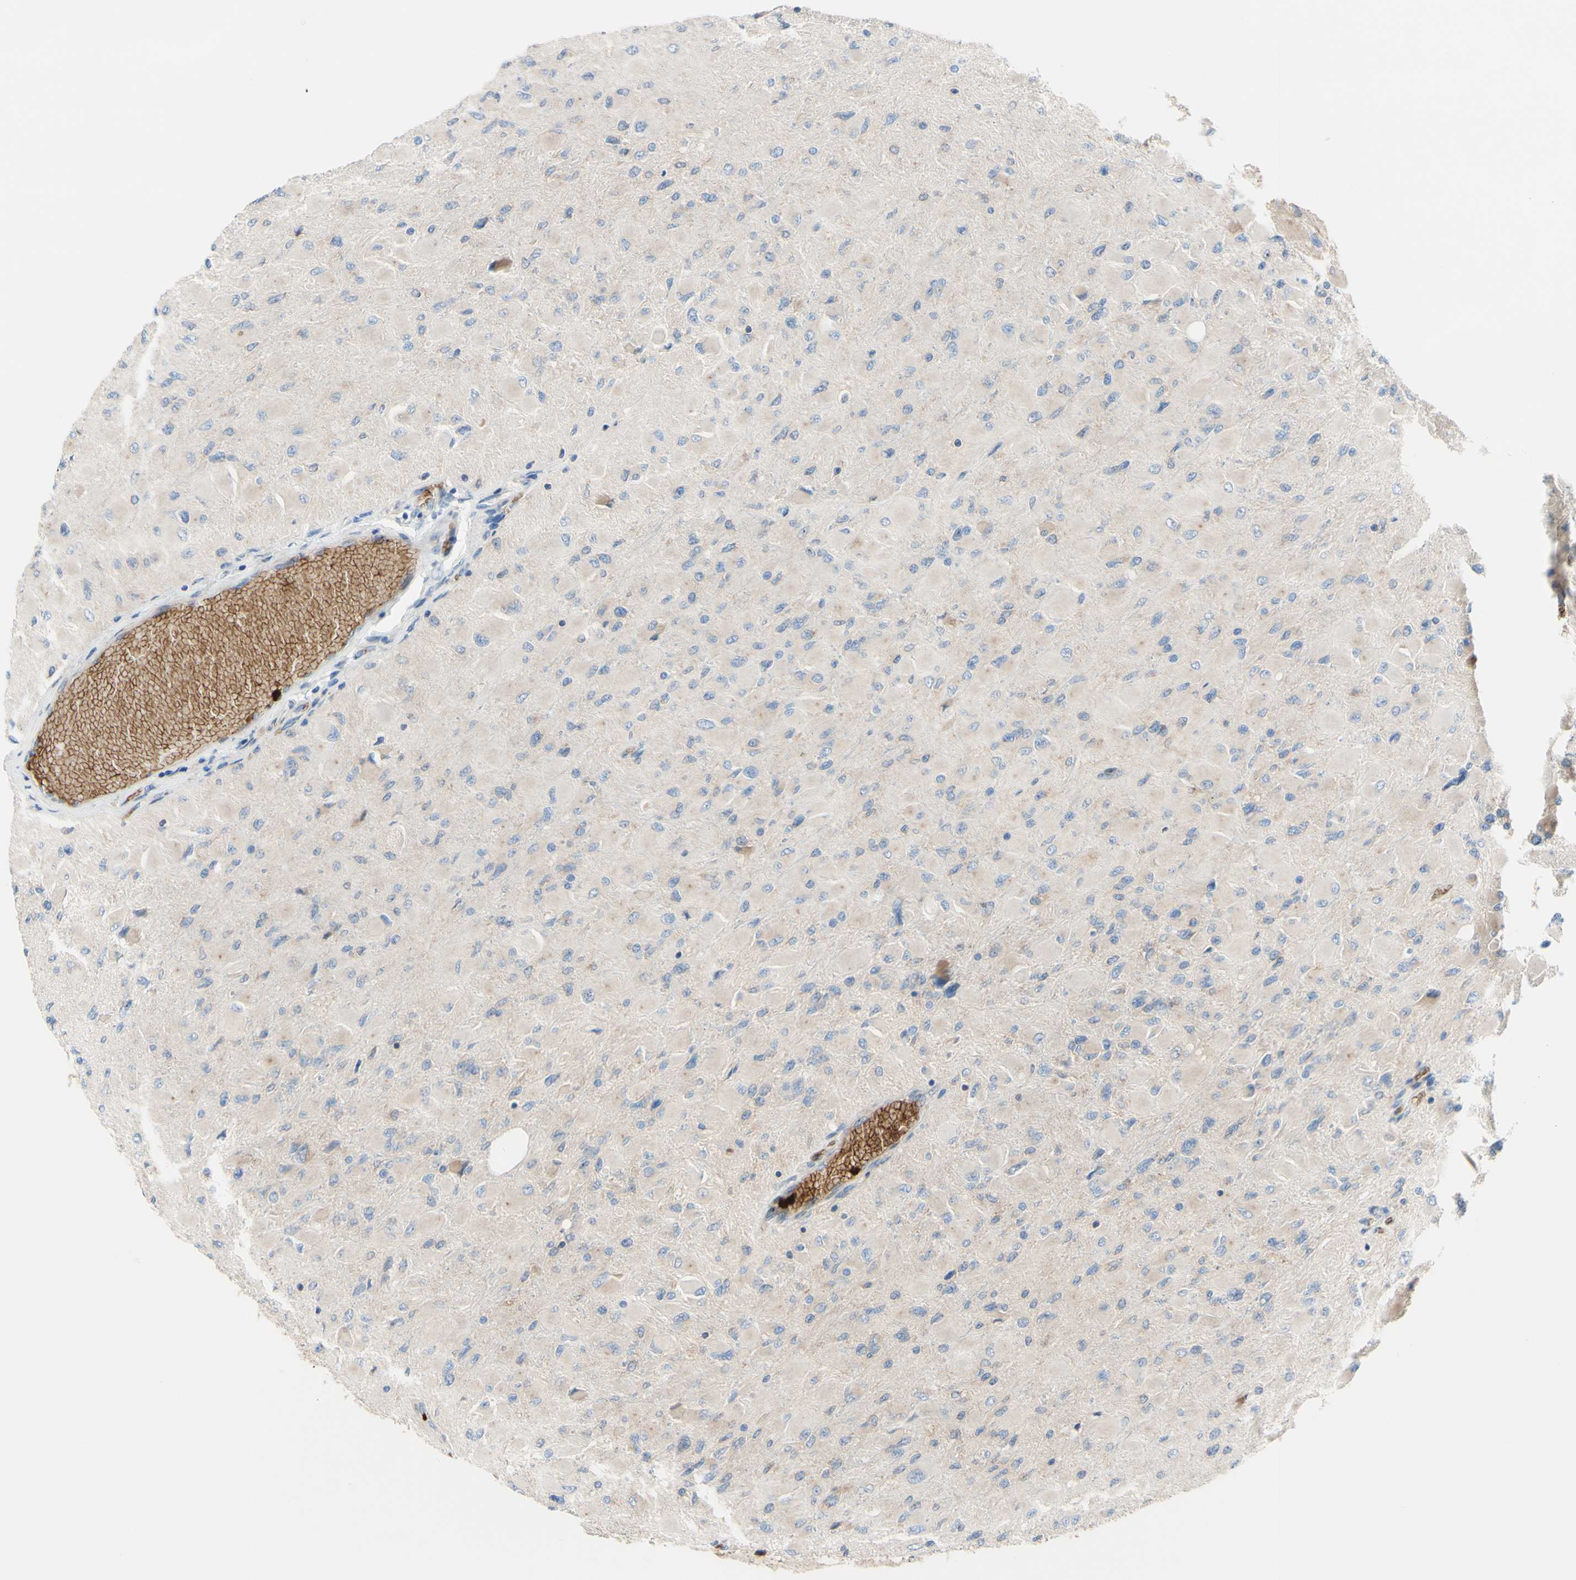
{"staining": {"intensity": "negative", "quantity": "none", "location": "none"}, "tissue": "glioma", "cell_type": "Tumor cells", "image_type": "cancer", "snomed": [{"axis": "morphology", "description": "Glioma, malignant, High grade"}, {"axis": "topography", "description": "Cerebral cortex"}], "caption": "High power microscopy histopathology image of an immunohistochemistry photomicrograph of malignant glioma (high-grade), revealing no significant expression in tumor cells.", "gene": "USP9X", "patient": {"sex": "female", "age": 36}}